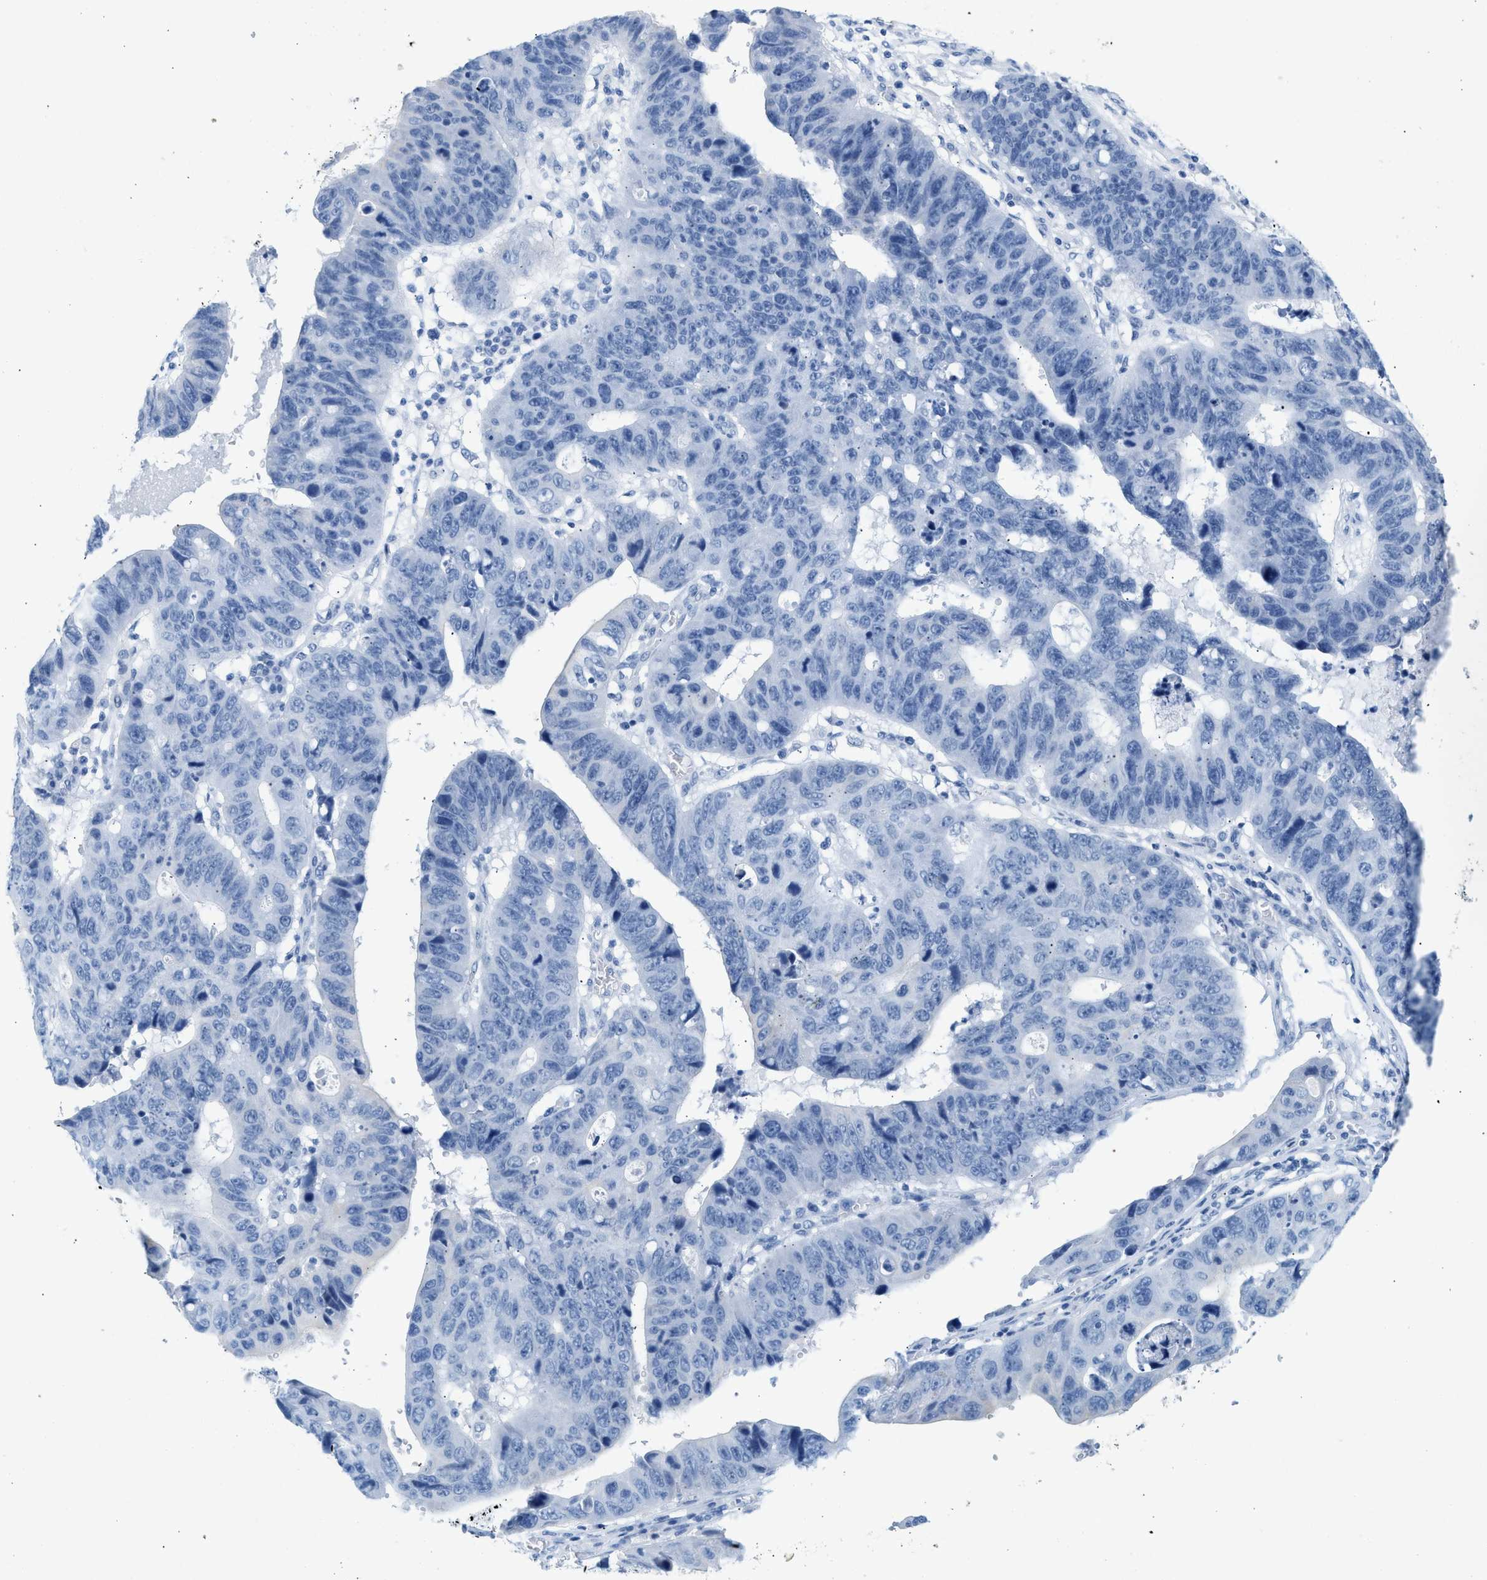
{"staining": {"intensity": "negative", "quantity": "none", "location": "none"}, "tissue": "stomach cancer", "cell_type": "Tumor cells", "image_type": "cancer", "snomed": [{"axis": "morphology", "description": "Adenocarcinoma, NOS"}, {"axis": "topography", "description": "Stomach"}], "caption": "This is an IHC histopathology image of human stomach cancer. There is no staining in tumor cells.", "gene": "HHATL", "patient": {"sex": "male", "age": 59}}